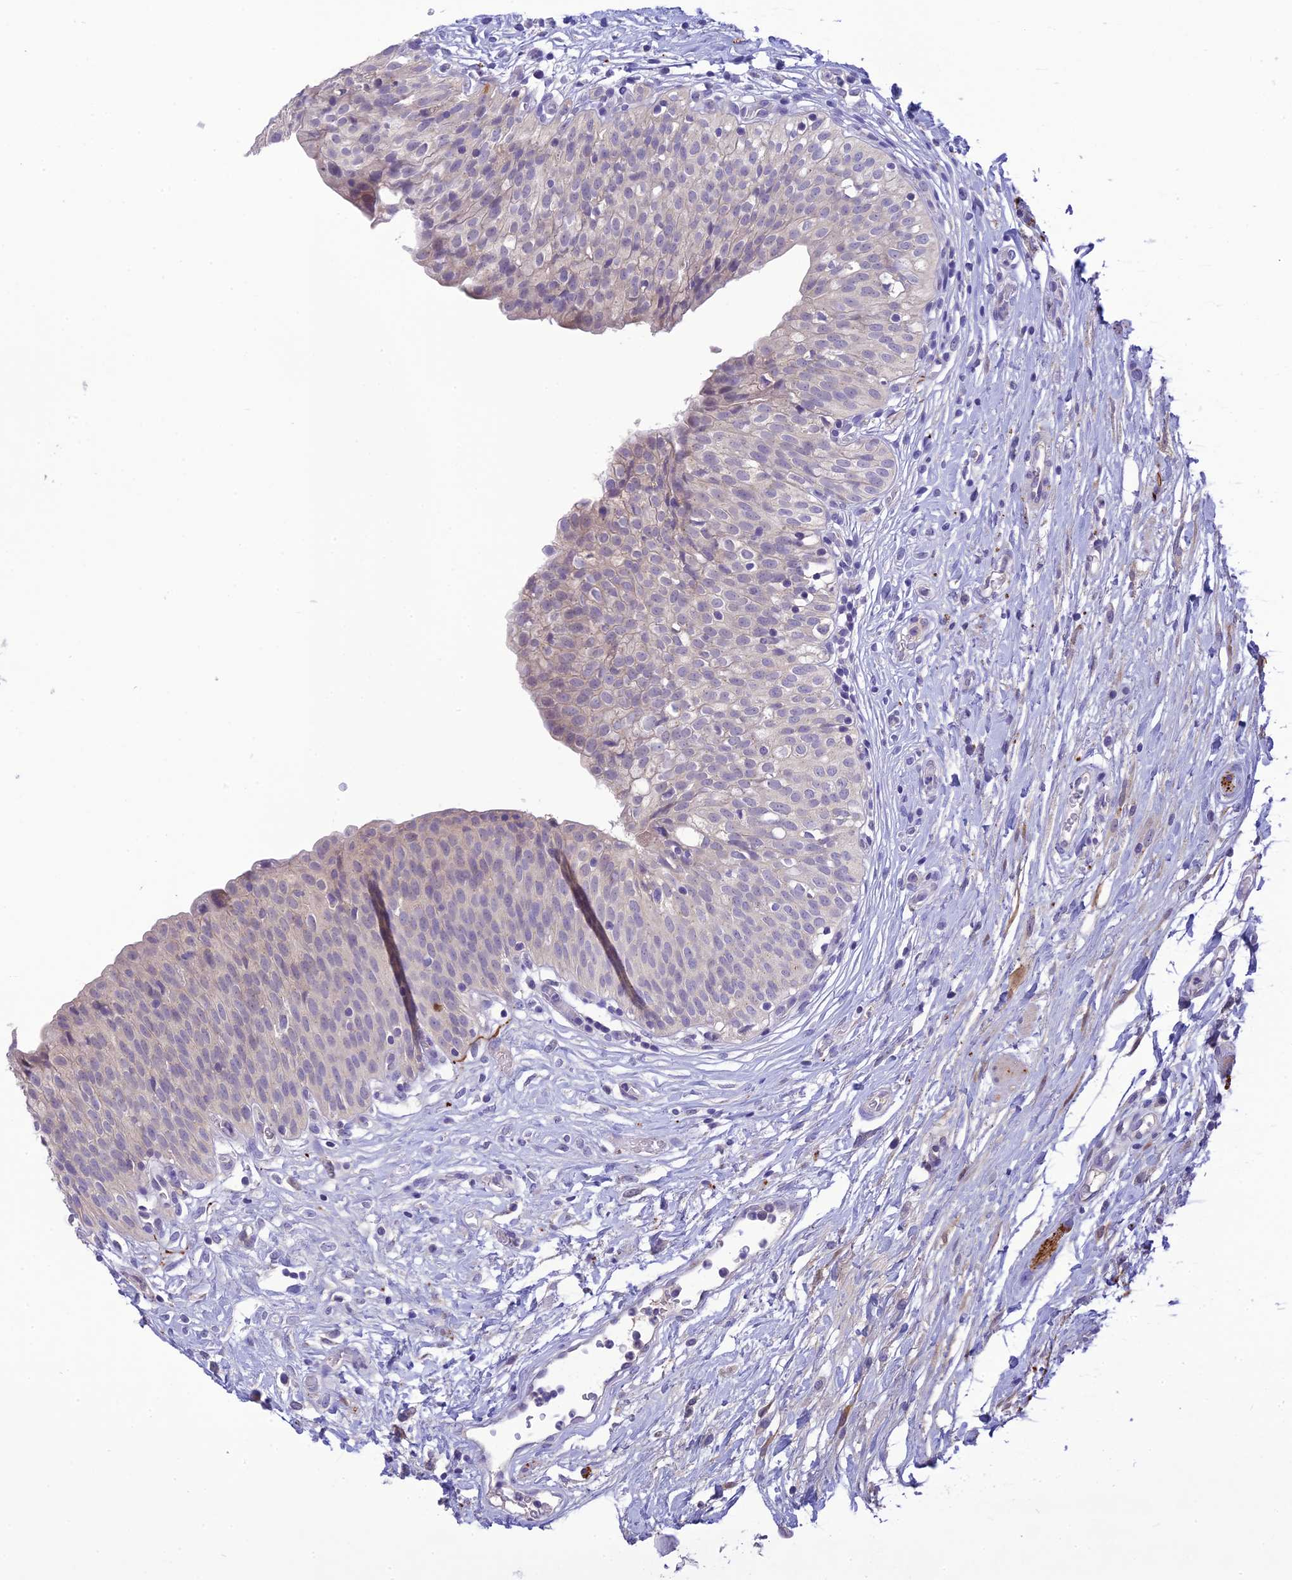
{"staining": {"intensity": "weak", "quantity": "<25%", "location": "nuclear"}, "tissue": "urinary bladder", "cell_type": "Urothelial cells", "image_type": "normal", "snomed": [{"axis": "morphology", "description": "Normal tissue, NOS"}, {"axis": "topography", "description": "Urinary bladder"}], "caption": "IHC image of benign human urinary bladder stained for a protein (brown), which displays no staining in urothelial cells.", "gene": "XPO7", "patient": {"sex": "male", "age": 55}}